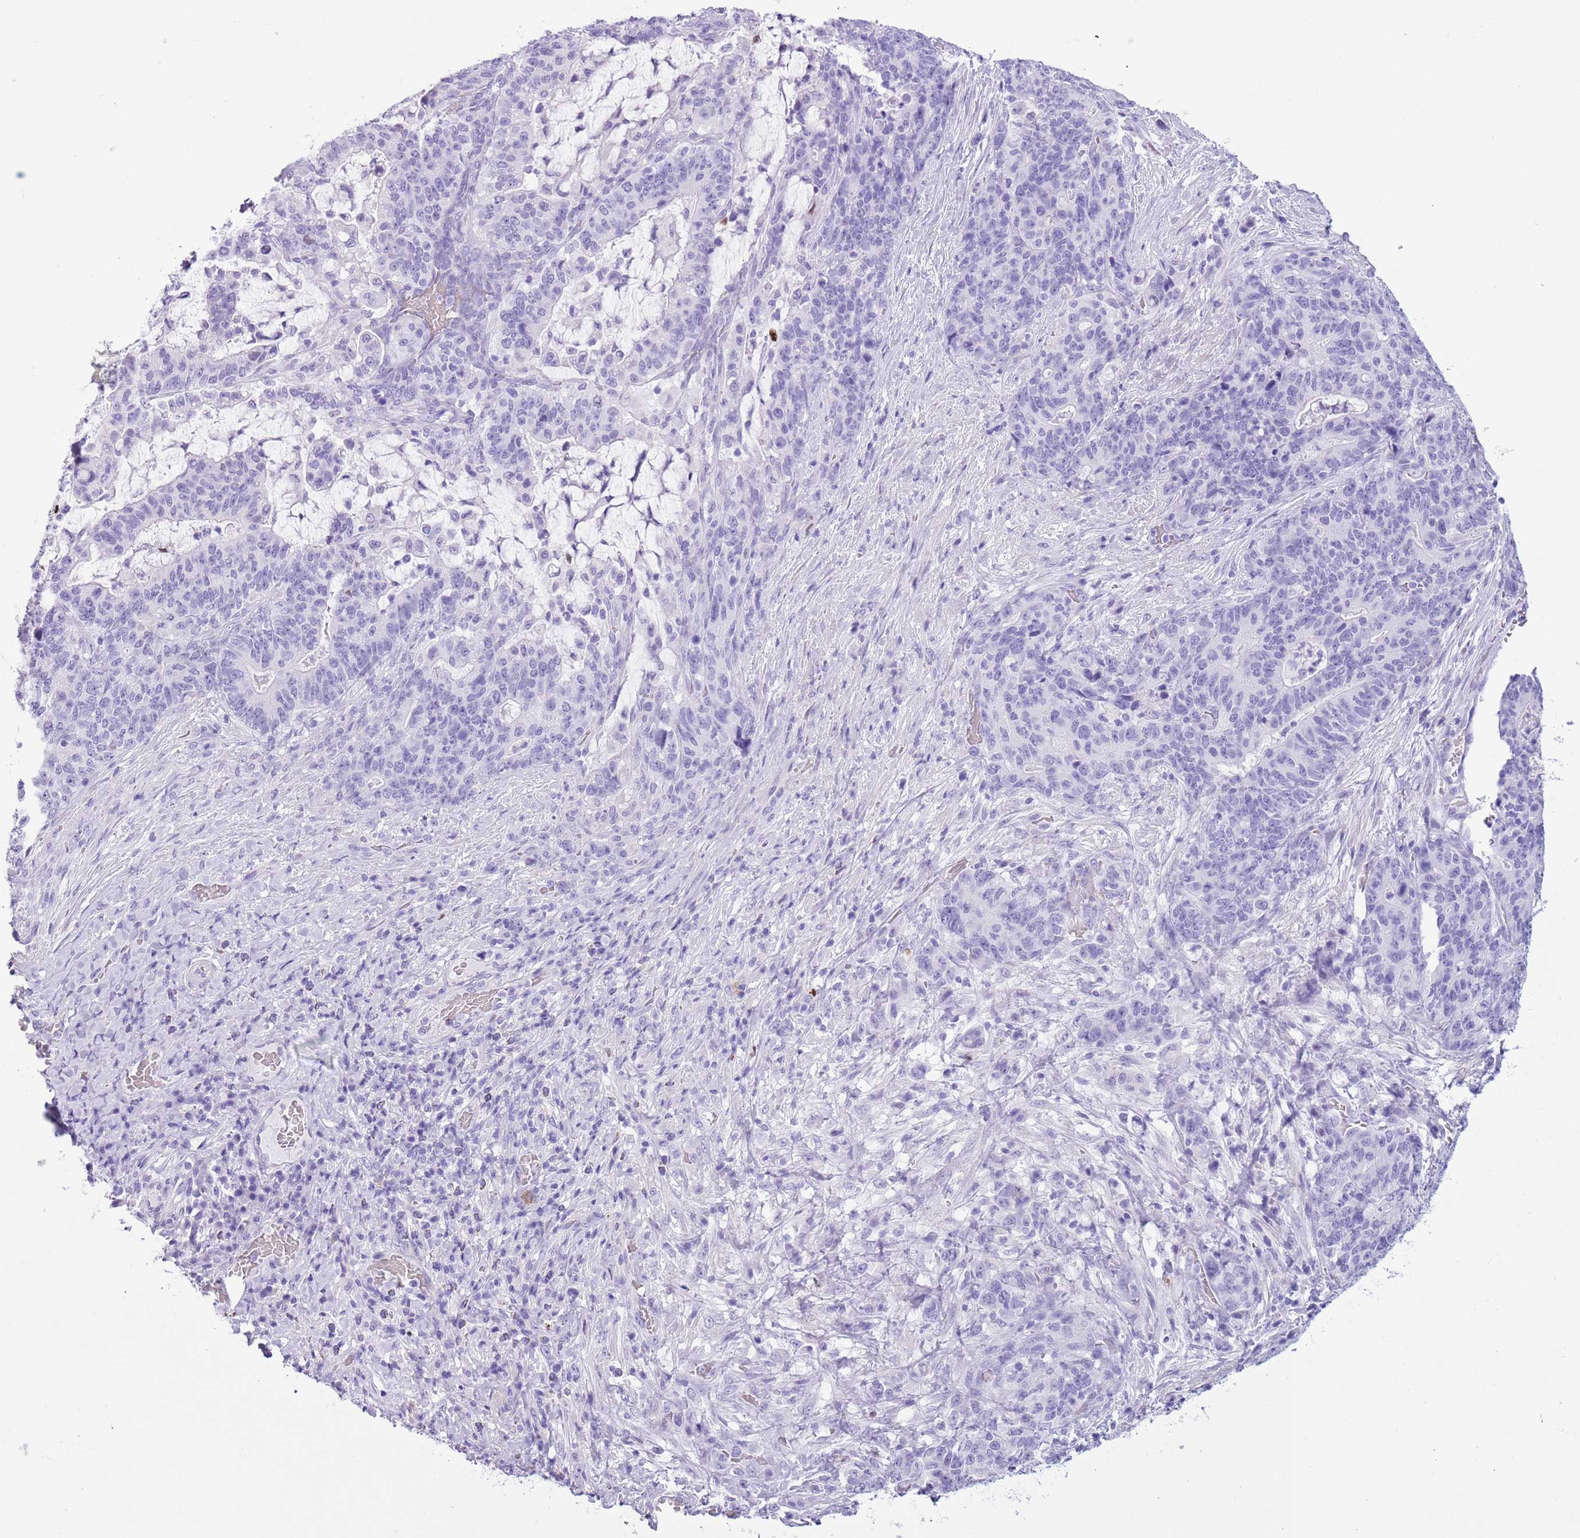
{"staining": {"intensity": "negative", "quantity": "none", "location": "none"}, "tissue": "stomach cancer", "cell_type": "Tumor cells", "image_type": "cancer", "snomed": [{"axis": "morphology", "description": "Normal tissue, NOS"}, {"axis": "morphology", "description": "Adenocarcinoma, NOS"}, {"axis": "topography", "description": "Stomach"}], "caption": "Protein analysis of adenocarcinoma (stomach) exhibits no significant staining in tumor cells. (DAB (3,3'-diaminobenzidine) immunohistochemistry, high magnification).", "gene": "SLC7A14", "patient": {"sex": "female", "age": 64}}